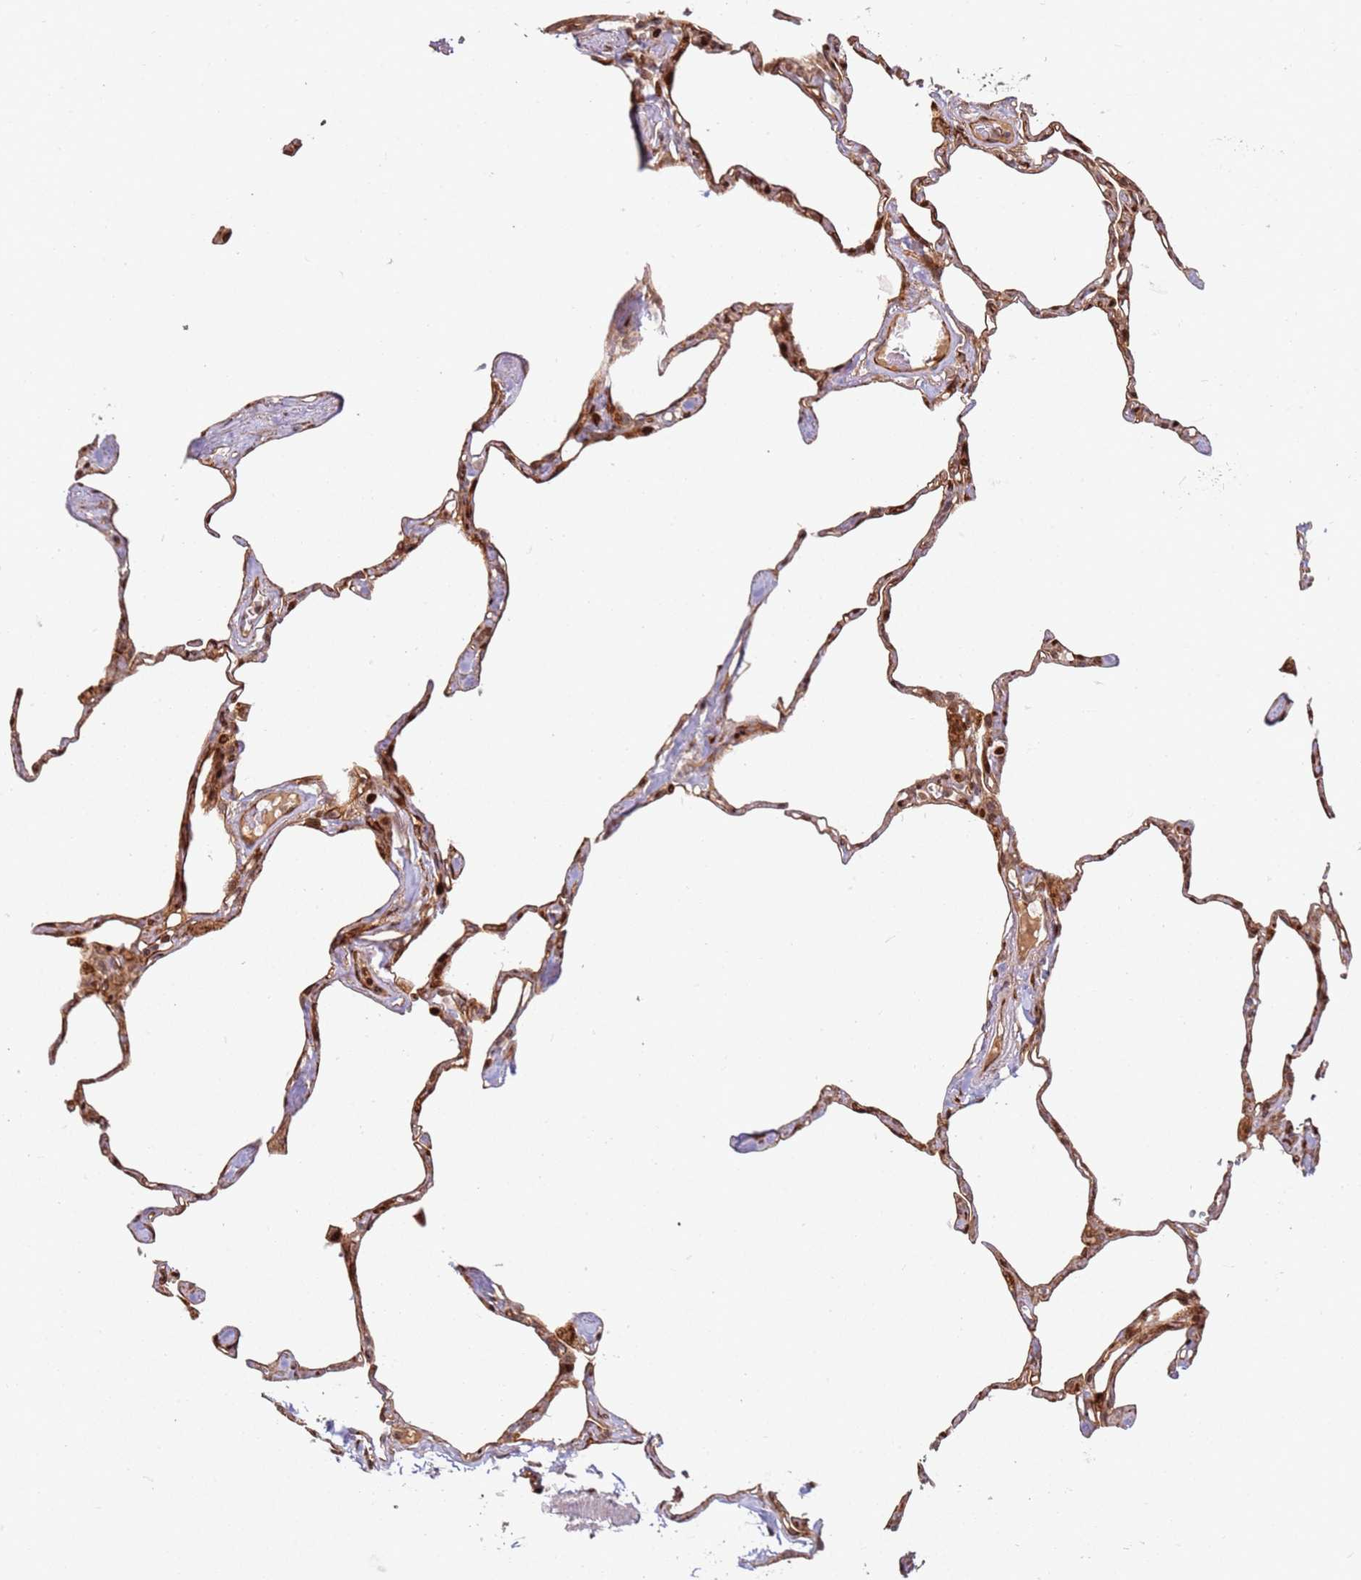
{"staining": {"intensity": "moderate", "quantity": "25%-75%", "location": "cytoplasmic/membranous,nuclear"}, "tissue": "lung", "cell_type": "Alveolar cells", "image_type": "normal", "snomed": [{"axis": "morphology", "description": "Normal tissue, NOS"}, {"axis": "topography", "description": "Lung"}], "caption": "Alveolar cells exhibit moderate cytoplasmic/membranous,nuclear expression in approximately 25%-75% of cells in normal lung. (Brightfield microscopy of DAB IHC at high magnification).", "gene": "TMEM233", "patient": {"sex": "male", "age": 65}}